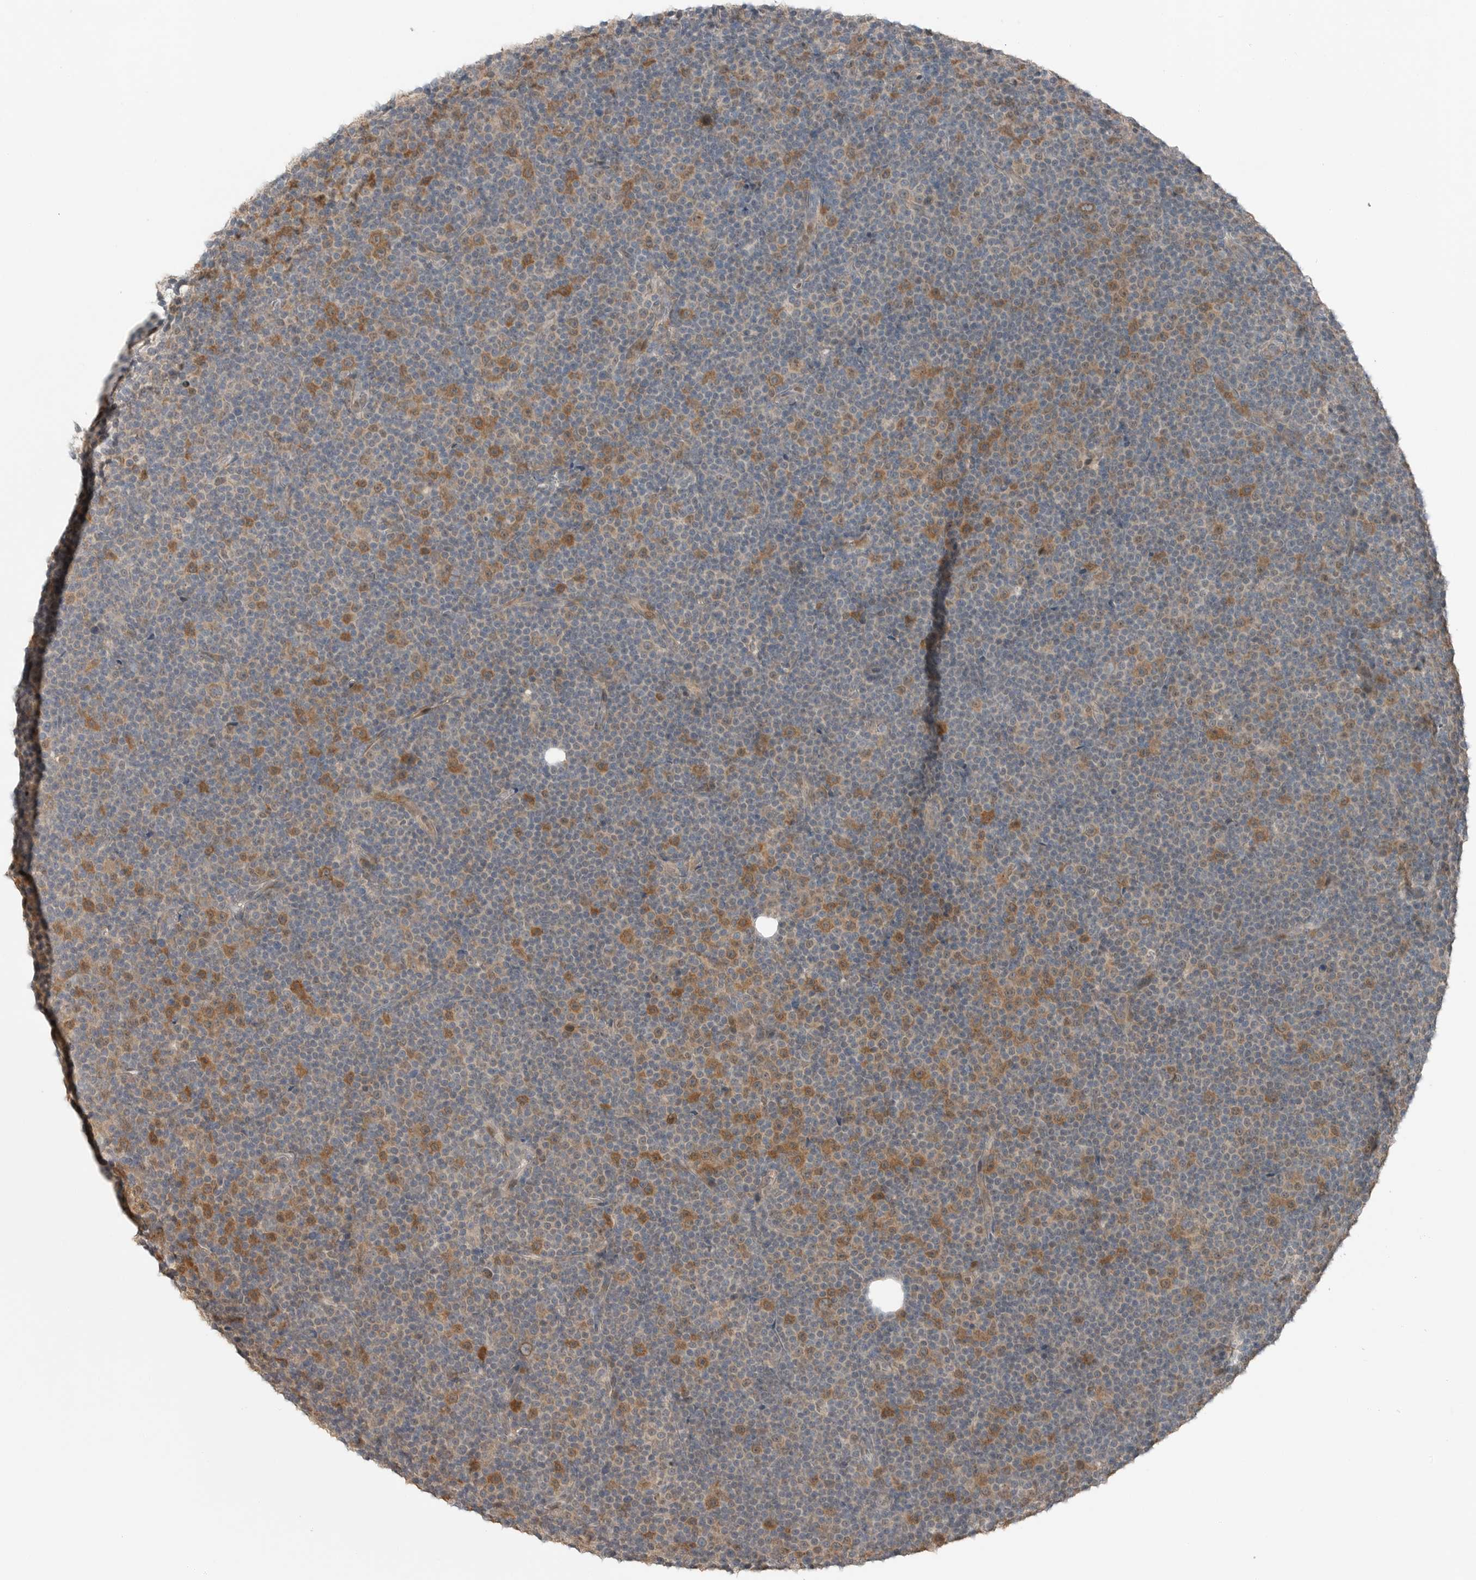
{"staining": {"intensity": "moderate", "quantity": "<25%", "location": "cytoplasmic/membranous"}, "tissue": "lymphoma", "cell_type": "Tumor cells", "image_type": "cancer", "snomed": [{"axis": "morphology", "description": "Malignant lymphoma, non-Hodgkin's type, Low grade"}, {"axis": "topography", "description": "Lymph node"}], "caption": "Low-grade malignant lymphoma, non-Hodgkin's type was stained to show a protein in brown. There is low levels of moderate cytoplasmic/membranous expression in approximately <25% of tumor cells. The staining was performed using DAB (3,3'-diaminobenzidine) to visualize the protein expression in brown, while the nuclei were stained in blue with hematoxylin (Magnification: 20x).", "gene": "MFAP3L", "patient": {"sex": "female", "age": 67}}